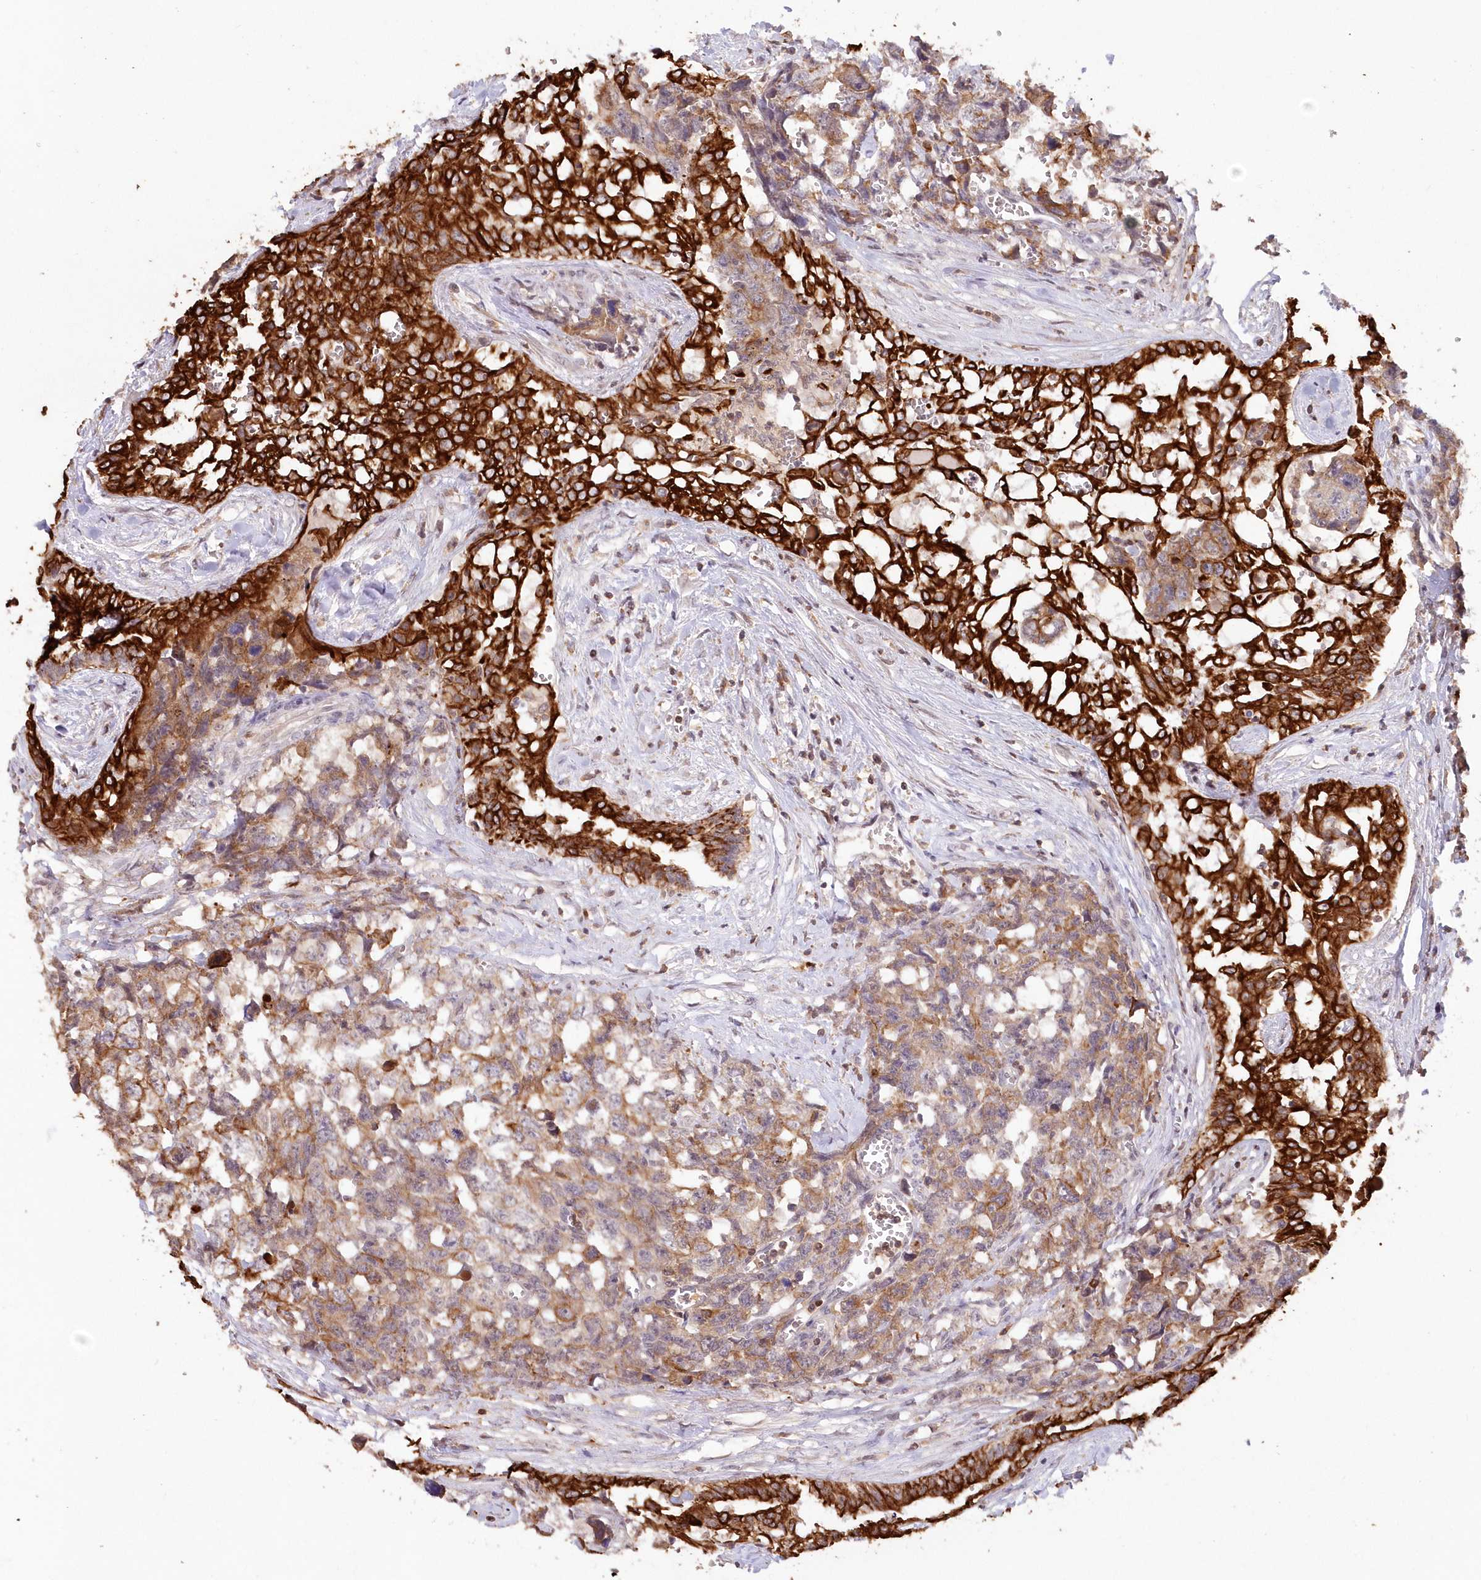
{"staining": {"intensity": "weak", "quantity": "25%-75%", "location": "cytoplasmic/membranous"}, "tissue": "testis cancer", "cell_type": "Tumor cells", "image_type": "cancer", "snomed": [{"axis": "morphology", "description": "Carcinoma, Embryonal, NOS"}, {"axis": "topography", "description": "Testis"}], "caption": "Immunohistochemistry staining of testis cancer, which shows low levels of weak cytoplasmic/membranous positivity in about 25%-75% of tumor cells indicating weak cytoplasmic/membranous protein positivity. The staining was performed using DAB (3,3'-diaminobenzidine) (brown) for protein detection and nuclei were counterstained in hematoxylin (blue).", "gene": "SNED1", "patient": {"sex": "male", "age": 31}}